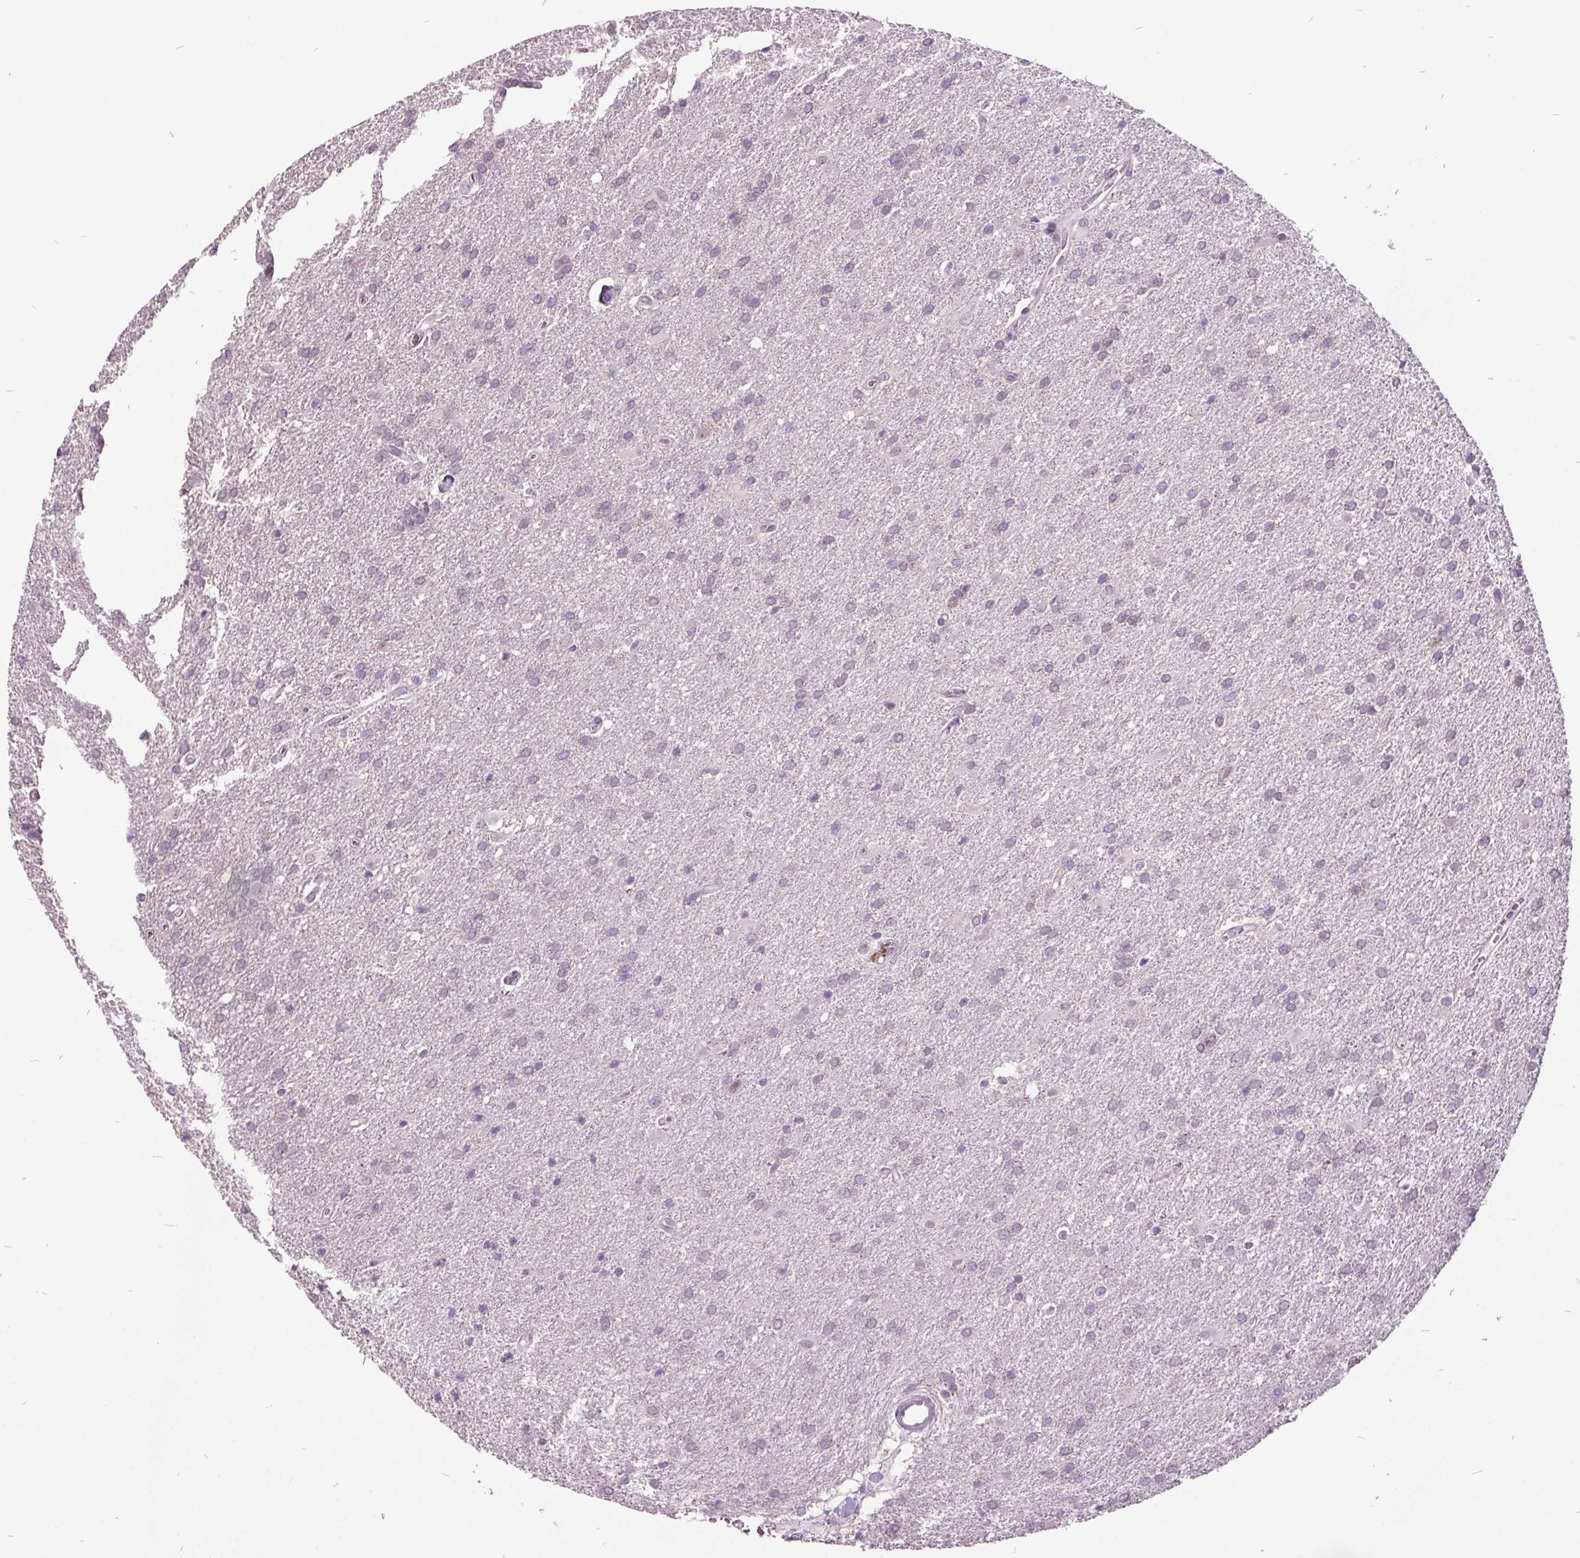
{"staining": {"intensity": "negative", "quantity": "none", "location": "none"}, "tissue": "glioma", "cell_type": "Tumor cells", "image_type": "cancer", "snomed": [{"axis": "morphology", "description": "Glioma, malignant, Low grade"}, {"axis": "topography", "description": "Brain"}], "caption": "Glioma was stained to show a protein in brown. There is no significant expression in tumor cells. (DAB (3,3'-diaminobenzidine) immunohistochemistry visualized using brightfield microscopy, high magnification).", "gene": "C2orf16", "patient": {"sex": "male", "age": 66}}